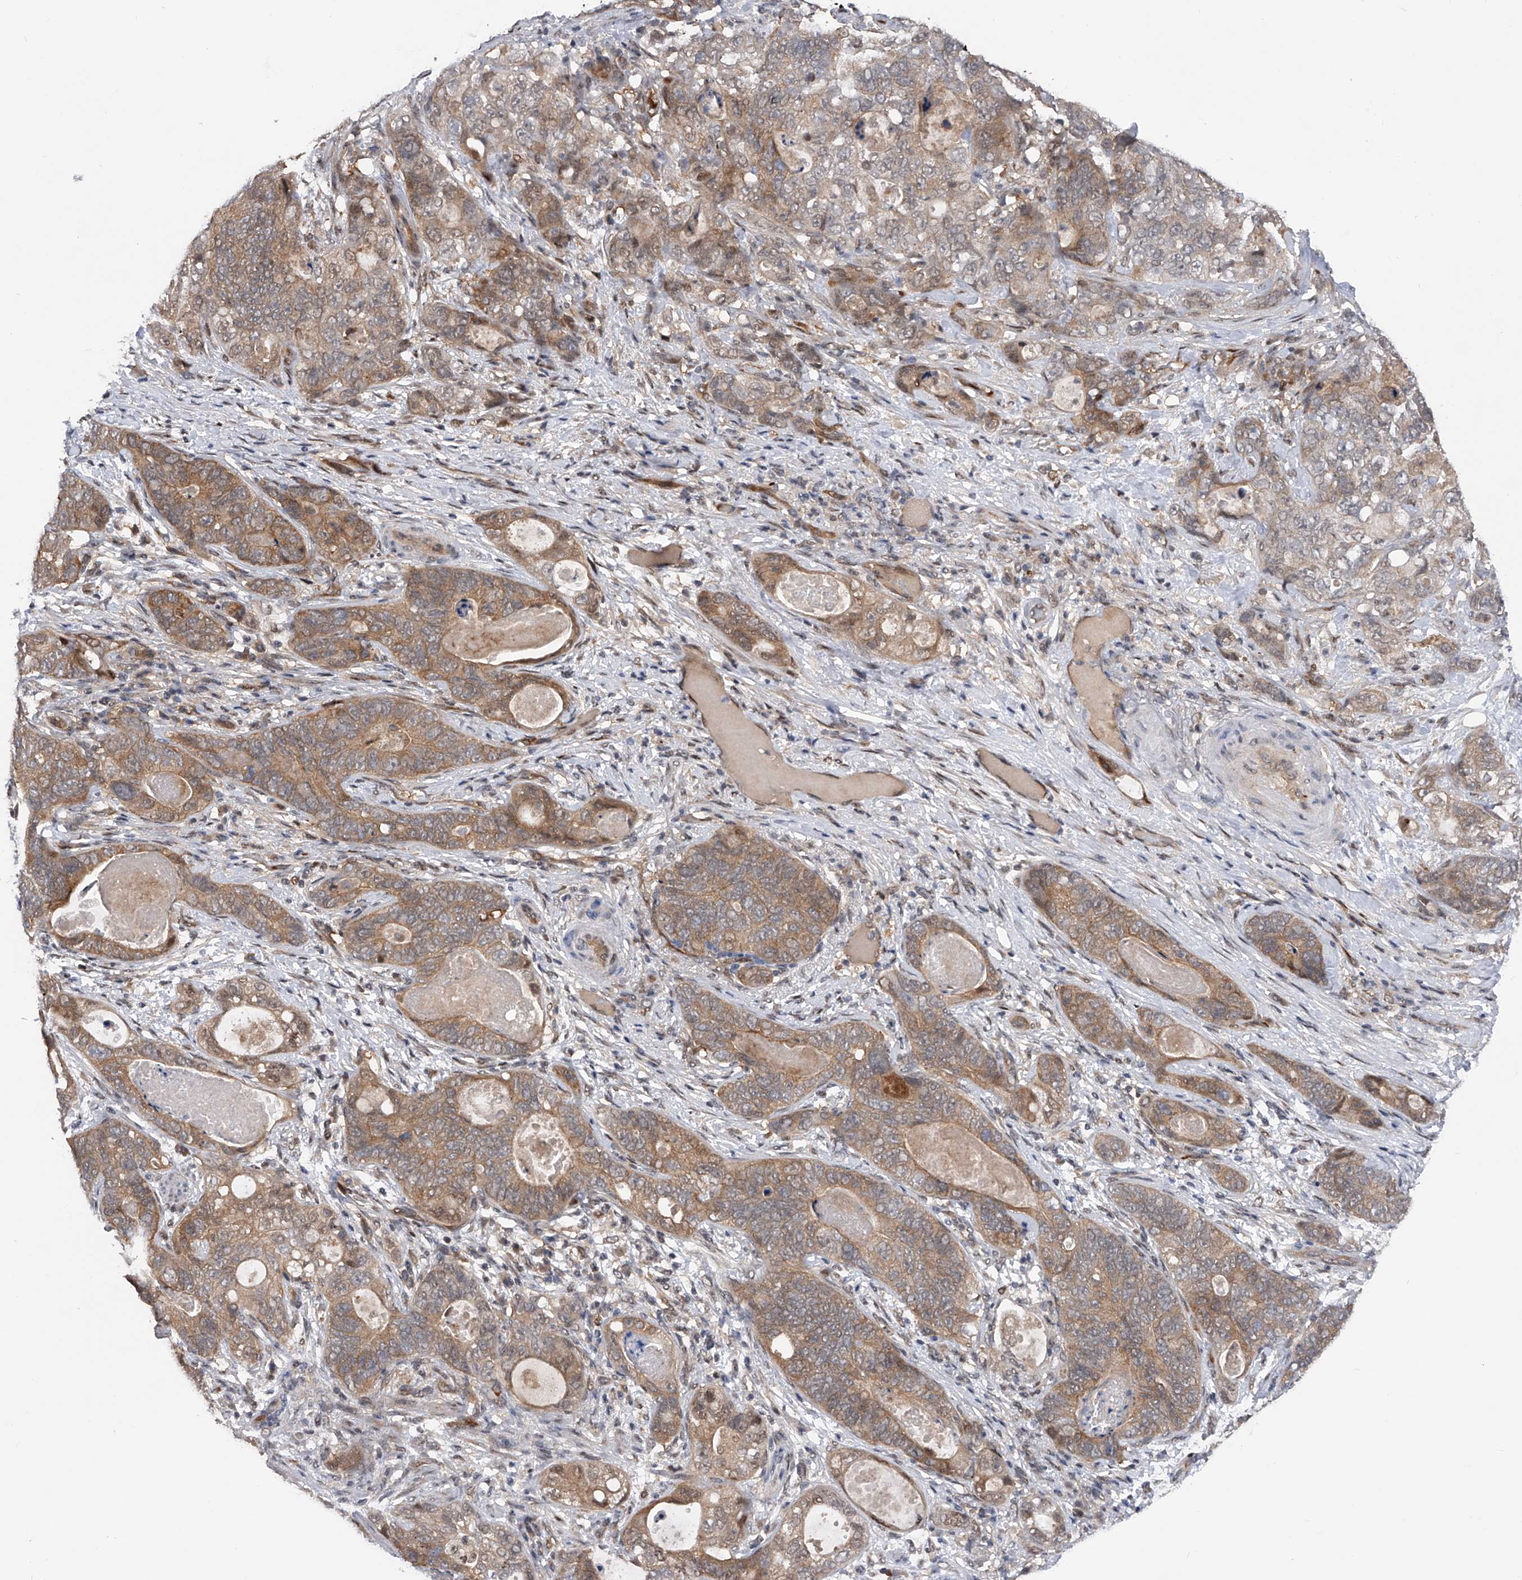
{"staining": {"intensity": "weak", "quantity": ">75%", "location": "cytoplasmic/membranous"}, "tissue": "stomach cancer", "cell_type": "Tumor cells", "image_type": "cancer", "snomed": [{"axis": "morphology", "description": "Normal tissue, NOS"}, {"axis": "morphology", "description": "Adenocarcinoma, NOS"}, {"axis": "topography", "description": "Stomach"}], "caption": "DAB (3,3'-diaminobenzidine) immunohistochemical staining of human stomach adenocarcinoma demonstrates weak cytoplasmic/membranous protein positivity in approximately >75% of tumor cells.", "gene": "RWDD2A", "patient": {"sex": "female", "age": 89}}